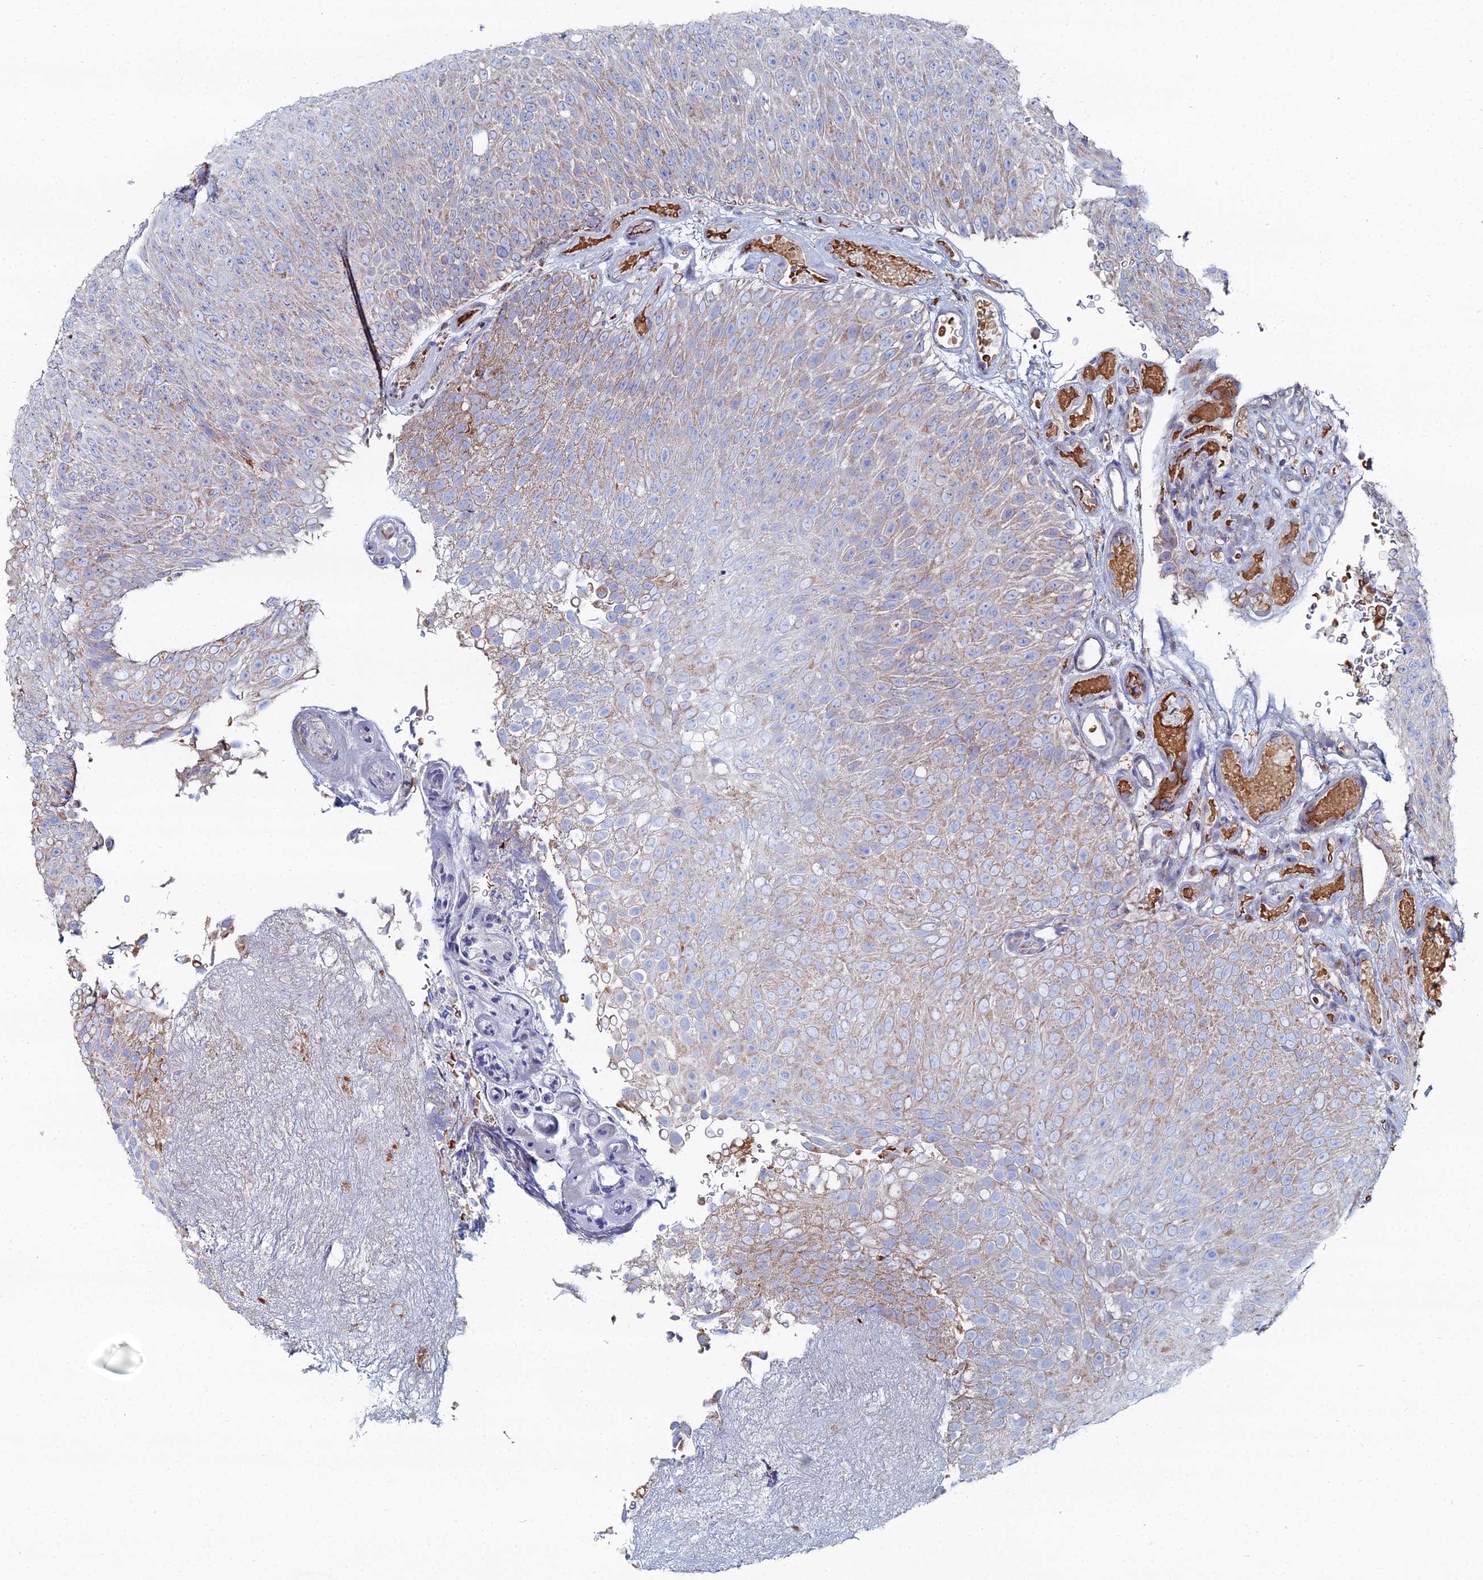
{"staining": {"intensity": "moderate", "quantity": "25%-75%", "location": "cytoplasmic/membranous"}, "tissue": "urothelial cancer", "cell_type": "Tumor cells", "image_type": "cancer", "snomed": [{"axis": "morphology", "description": "Urothelial carcinoma, Low grade"}, {"axis": "topography", "description": "Urinary bladder"}], "caption": "Urothelial cancer stained for a protein (brown) demonstrates moderate cytoplasmic/membranous positive positivity in approximately 25%-75% of tumor cells.", "gene": "MPC1", "patient": {"sex": "male", "age": 78}}